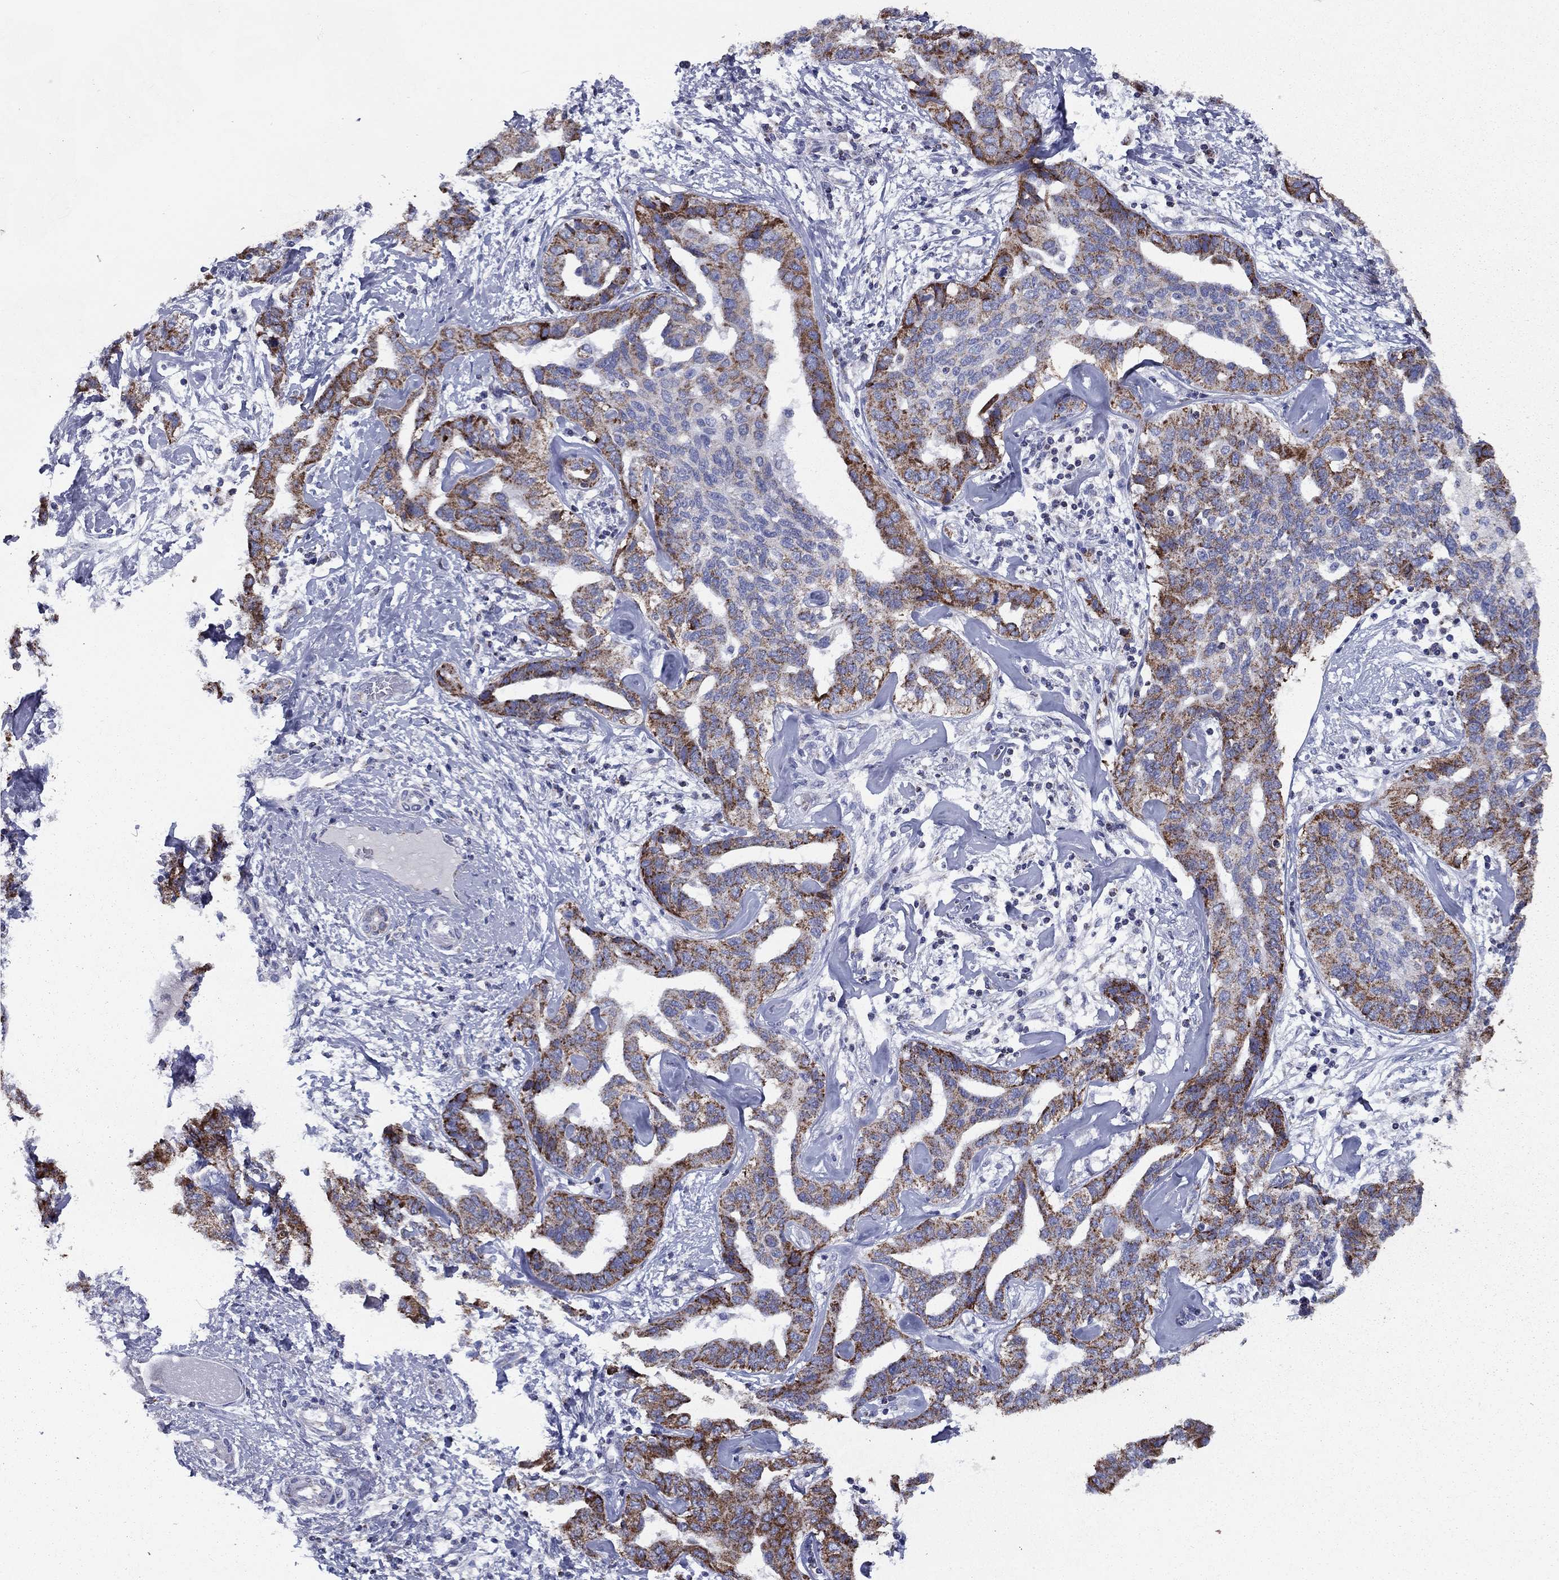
{"staining": {"intensity": "strong", "quantity": ">75%", "location": "cytoplasmic/membranous"}, "tissue": "liver cancer", "cell_type": "Tumor cells", "image_type": "cancer", "snomed": [{"axis": "morphology", "description": "Cholangiocarcinoma"}, {"axis": "topography", "description": "Liver"}], "caption": "Liver cancer stained with DAB (3,3'-diaminobenzidine) IHC displays high levels of strong cytoplasmic/membranous positivity in approximately >75% of tumor cells. The staining was performed using DAB, with brown indicating positive protein expression. Nuclei are stained blue with hematoxylin.", "gene": "NDUFA4L2", "patient": {"sex": "male", "age": 59}}